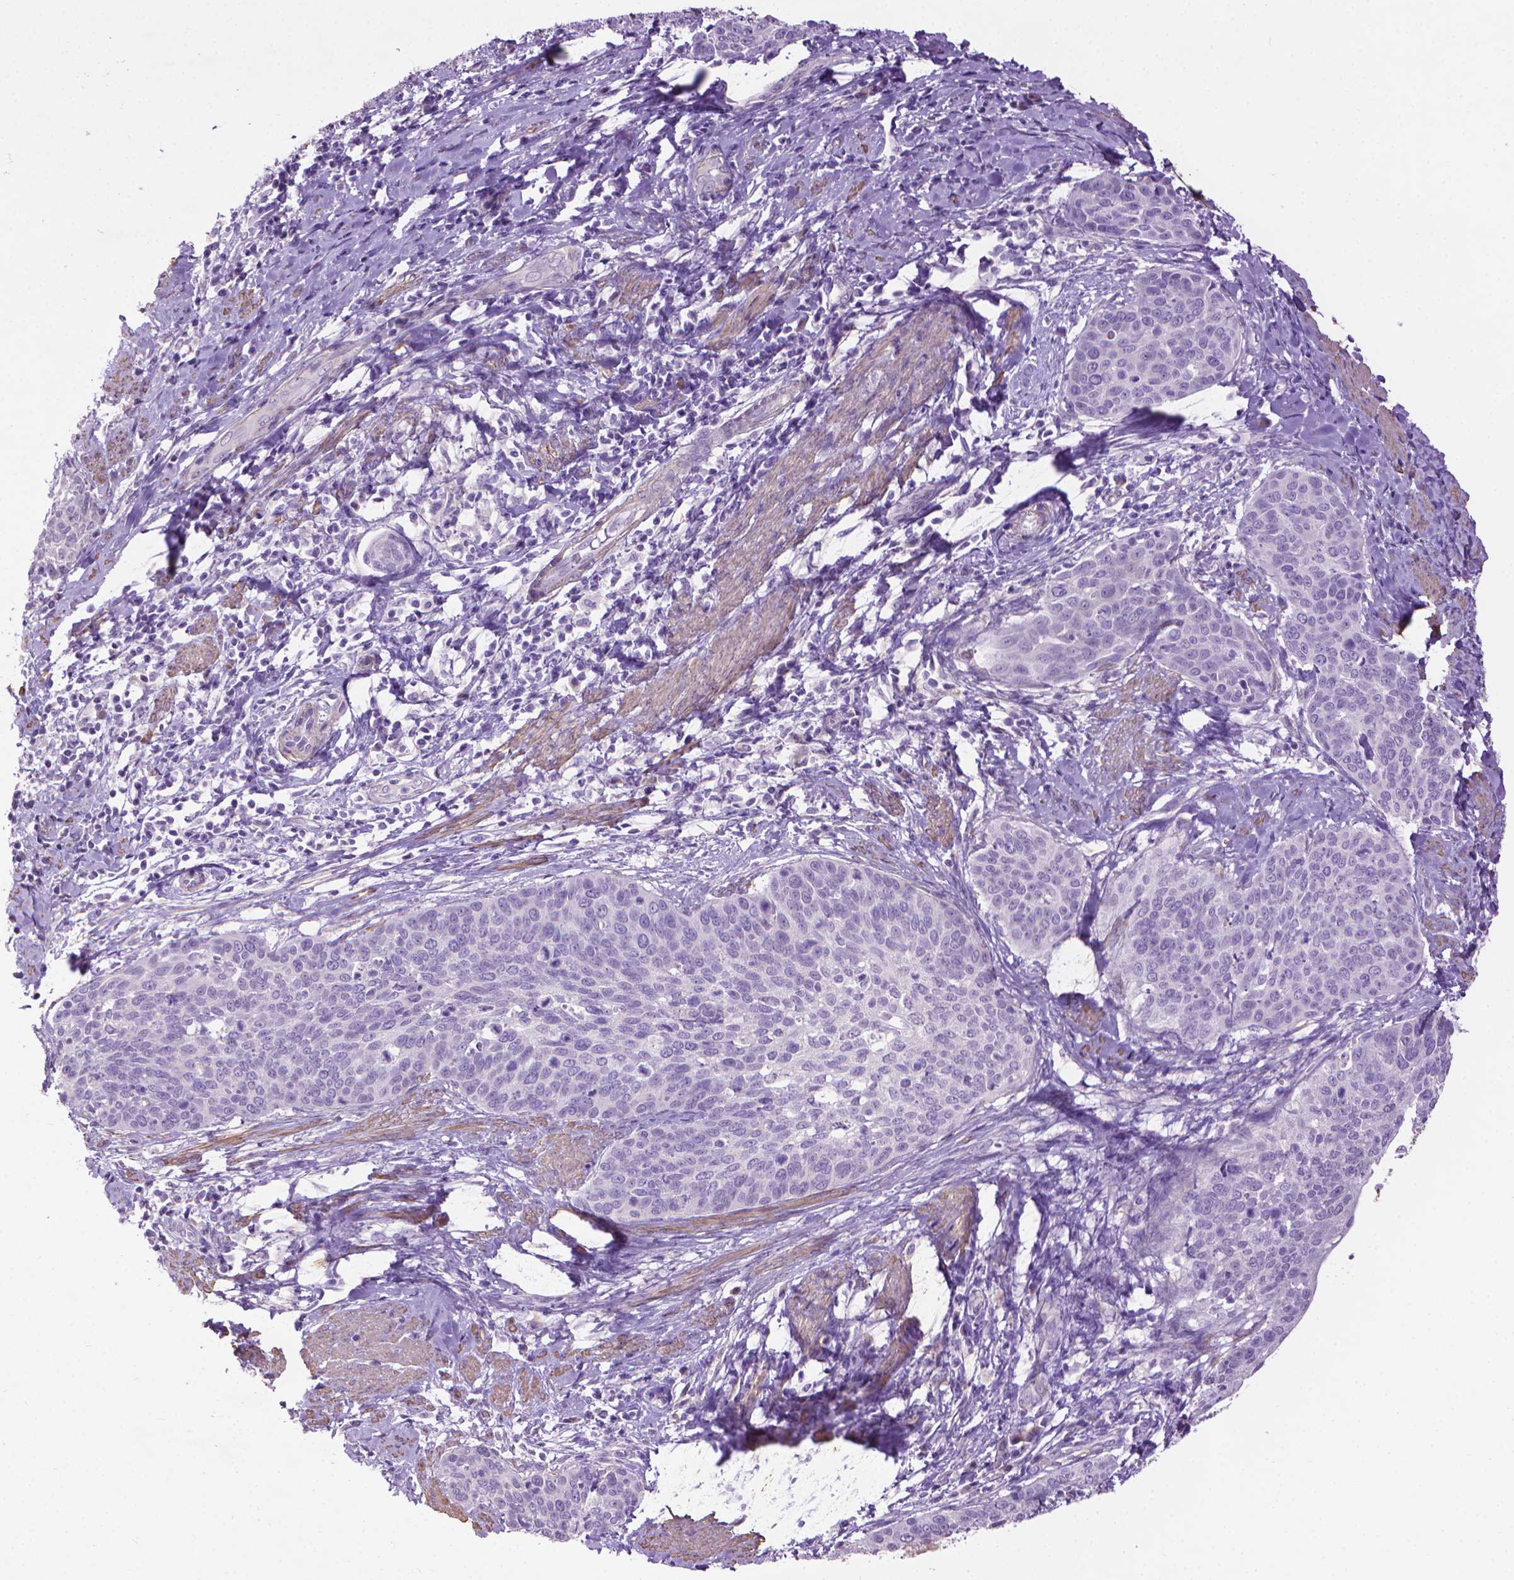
{"staining": {"intensity": "negative", "quantity": "none", "location": "none"}, "tissue": "cervical cancer", "cell_type": "Tumor cells", "image_type": "cancer", "snomed": [{"axis": "morphology", "description": "Squamous cell carcinoma, NOS"}, {"axis": "topography", "description": "Cervix"}], "caption": "Tumor cells are negative for brown protein staining in cervical cancer.", "gene": "AQP10", "patient": {"sex": "female", "age": 69}}